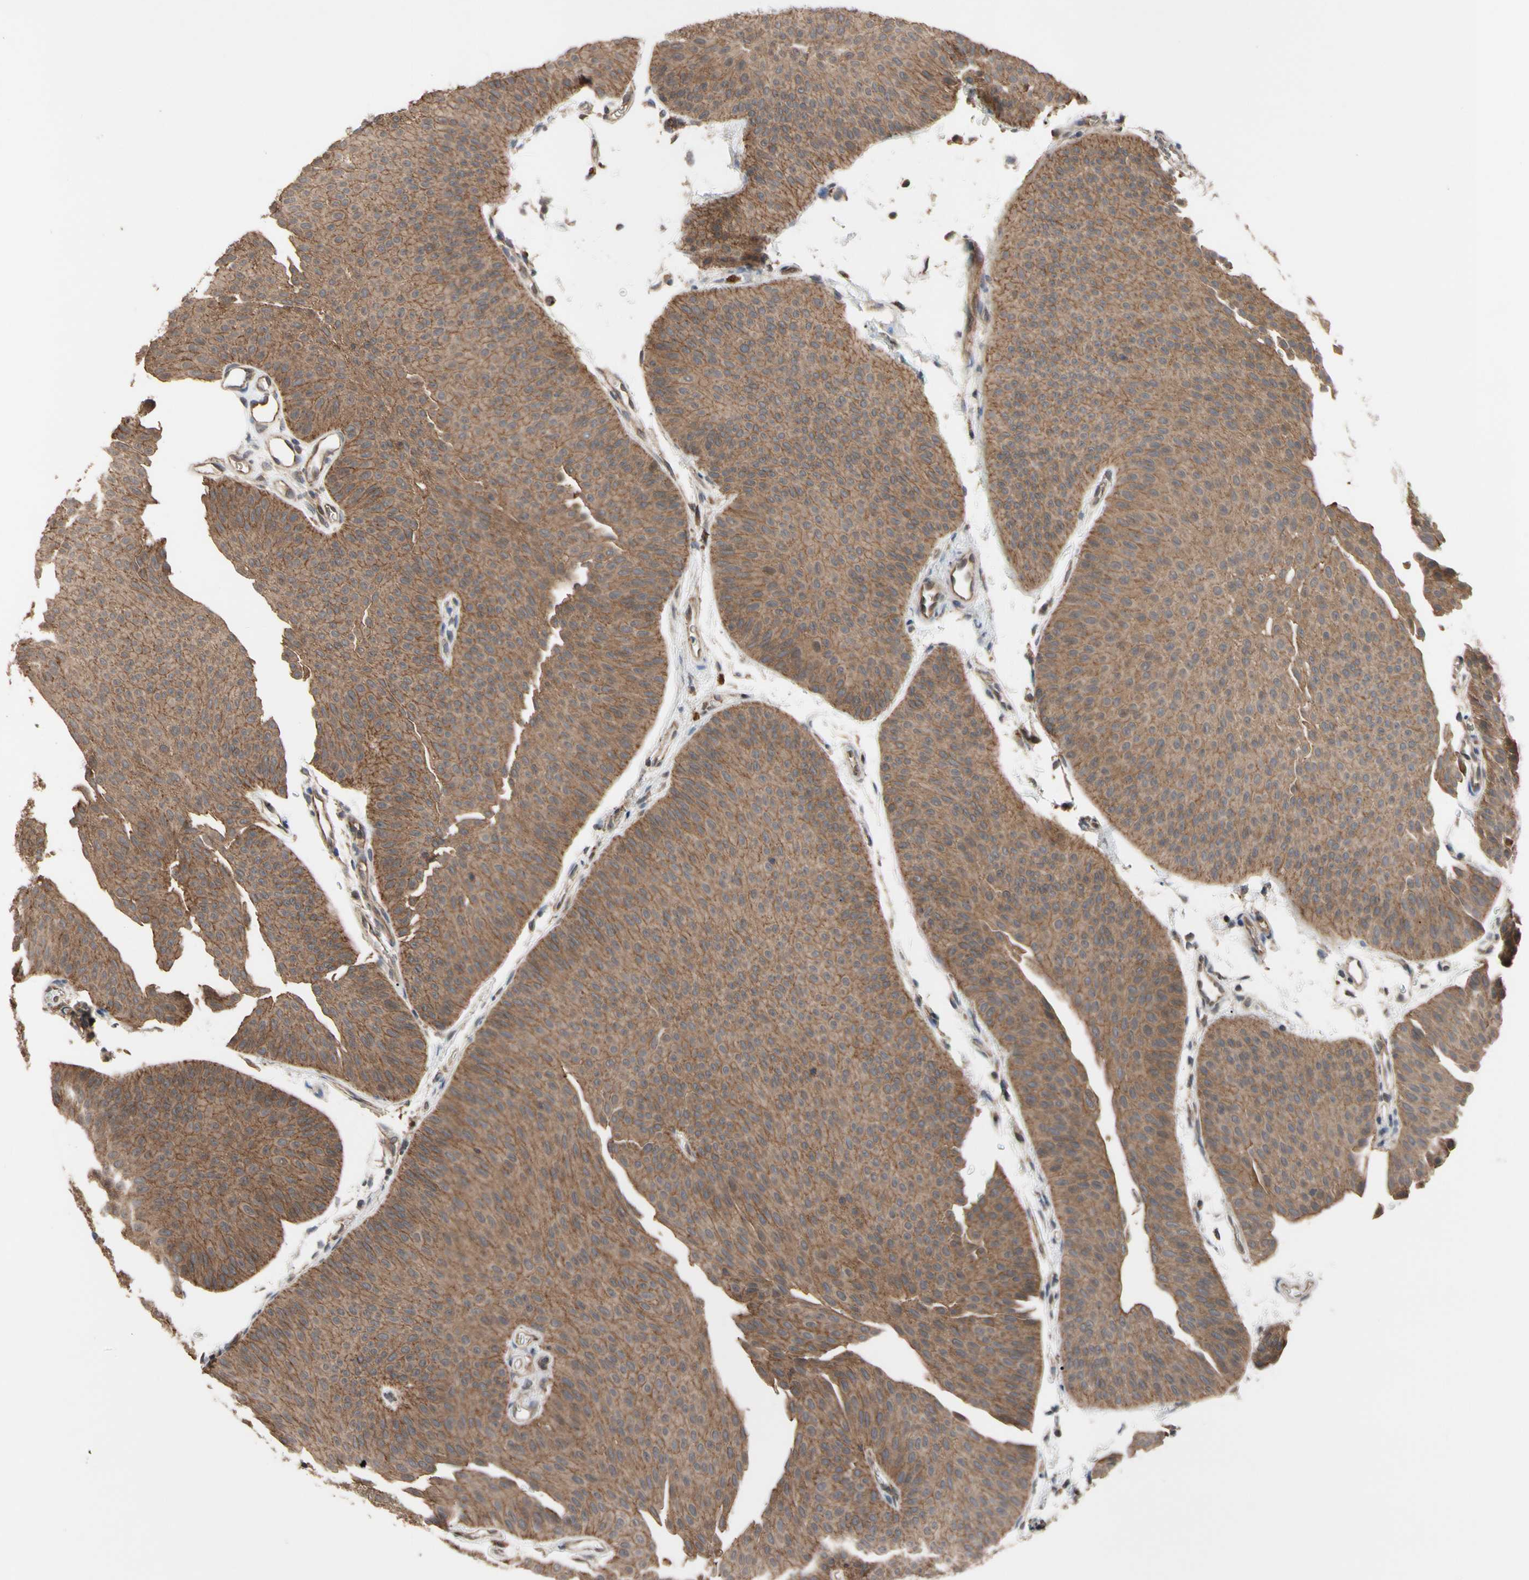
{"staining": {"intensity": "moderate", "quantity": ">75%", "location": "cytoplasmic/membranous"}, "tissue": "urothelial cancer", "cell_type": "Tumor cells", "image_type": "cancer", "snomed": [{"axis": "morphology", "description": "Urothelial carcinoma, Low grade"}, {"axis": "topography", "description": "Urinary bladder"}], "caption": "Immunohistochemistry (IHC) photomicrograph of human urothelial carcinoma (low-grade) stained for a protein (brown), which reveals medium levels of moderate cytoplasmic/membranous positivity in about >75% of tumor cells.", "gene": "DPP8", "patient": {"sex": "female", "age": 60}}